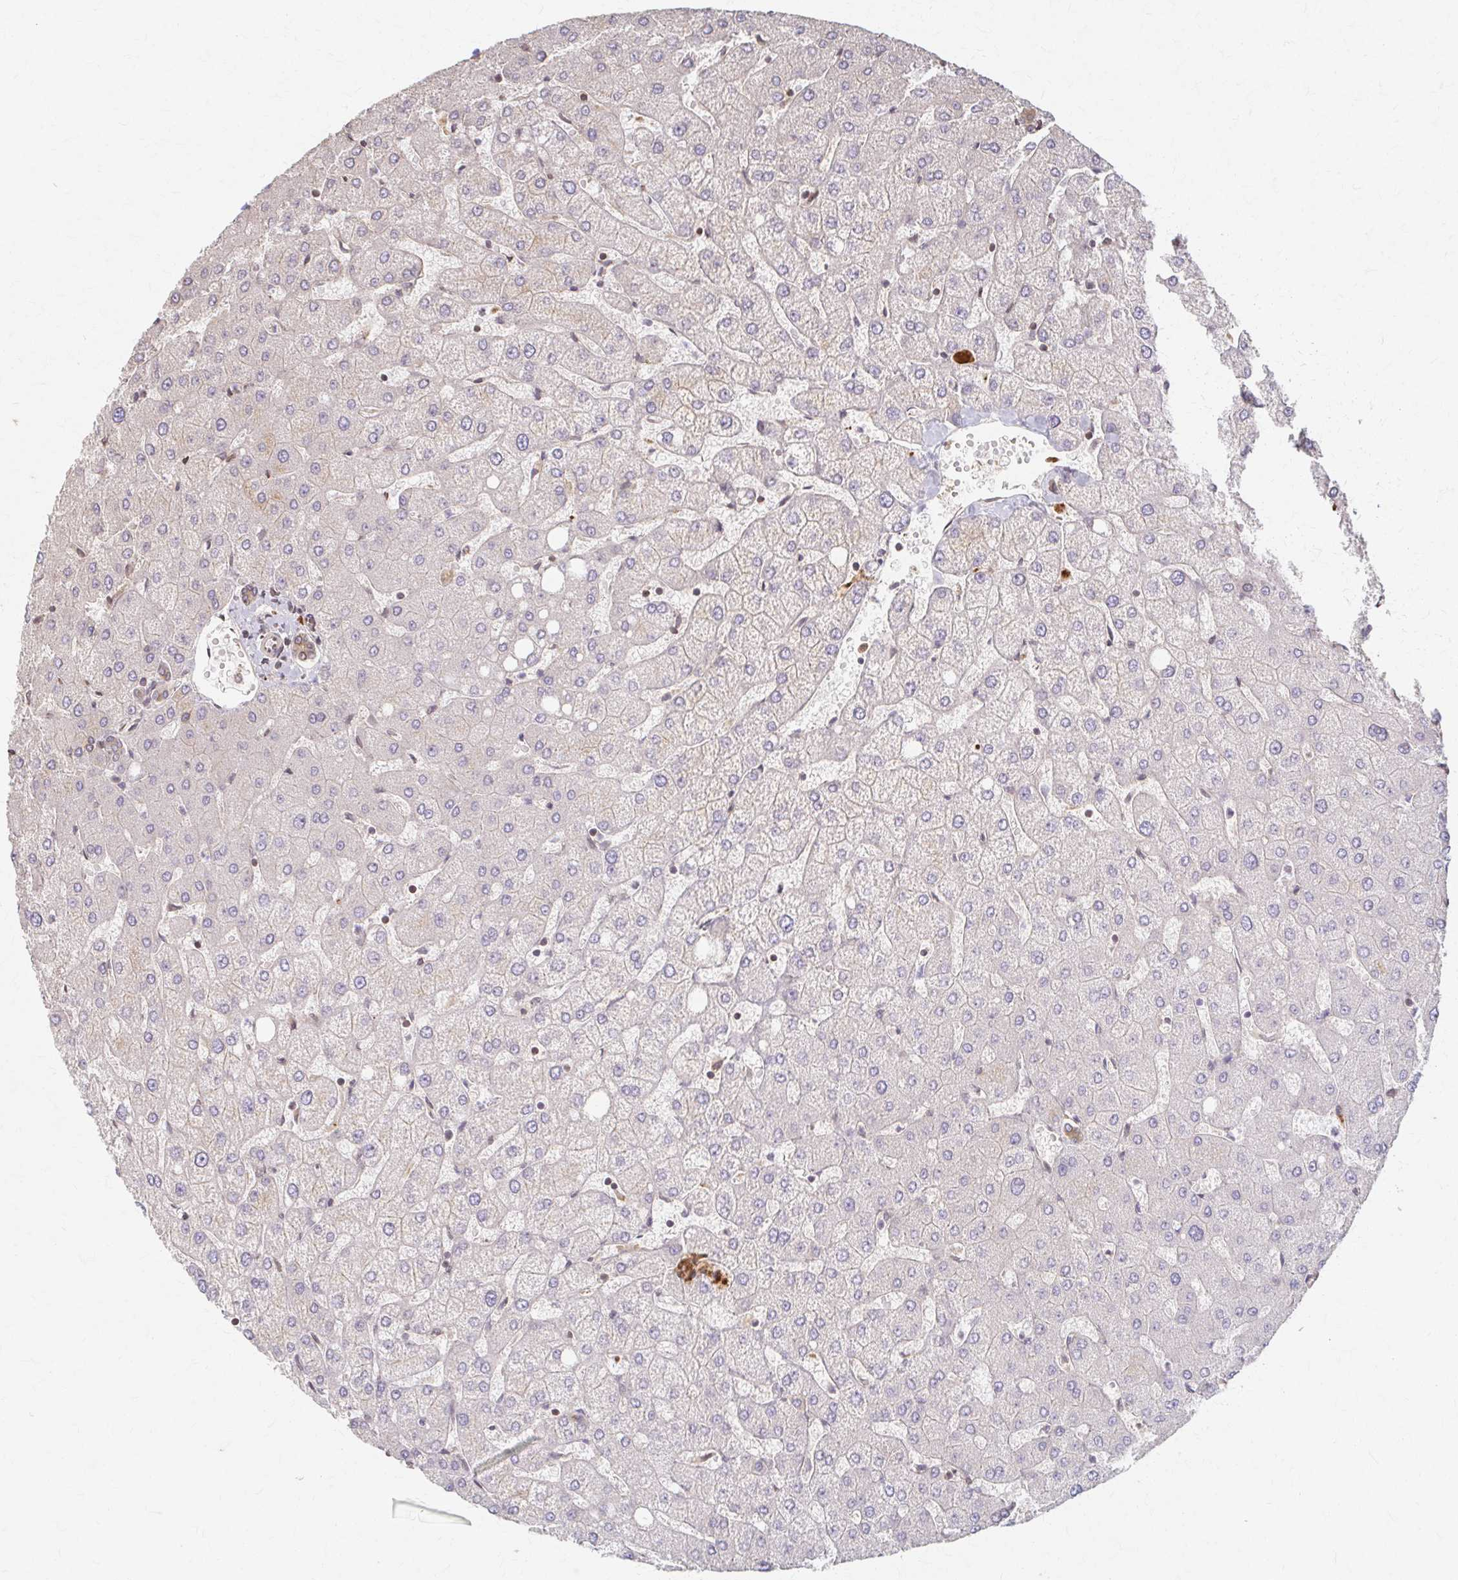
{"staining": {"intensity": "negative", "quantity": "none", "location": "none"}, "tissue": "liver", "cell_type": "Cholangiocytes", "image_type": "normal", "snomed": [{"axis": "morphology", "description": "Normal tissue, NOS"}, {"axis": "topography", "description": "Liver"}], "caption": "Image shows no protein positivity in cholangiocytes of normal liver. (Stains: DAB immunohistochemistry with hematoxylin counter stain, Microscopy: brightfield microscopy at high magnification).", "gene": "ARHGAP35", "patient": {"sex": "female", "age": 54}}